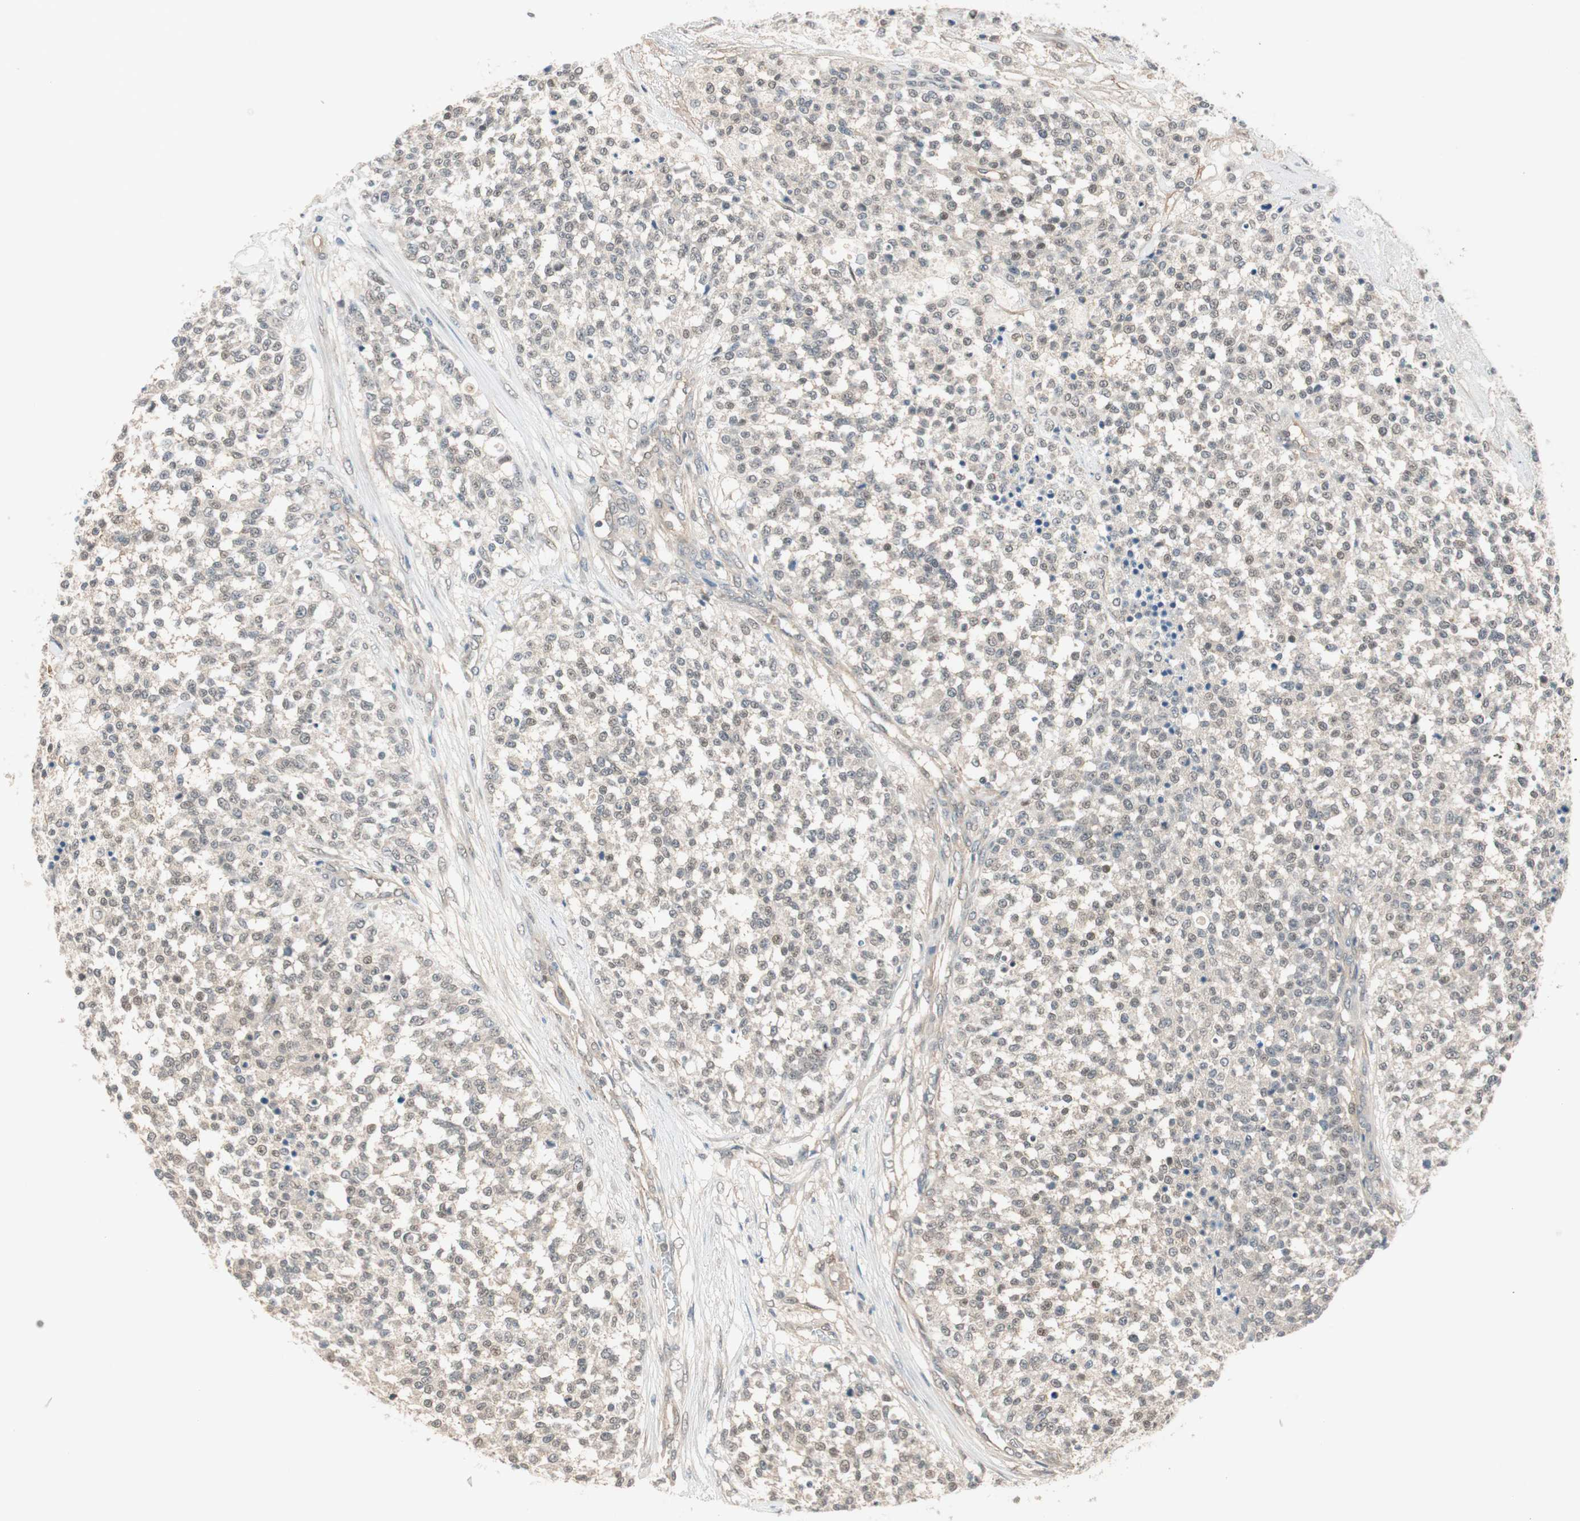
{"staining": {"intensity": "weak", "quantity": "<25%", "location": "nuclear"}, "tissue": "testis cancer", "cell_type": "Tumor cells", "image_type": "cancer", "snomed": [{"axis": "morphology", "description": "Seminoma, NOS"}, {"axis": "topography", "description": "Testis"}], "caption": "There is no significant staining in tumor cells of testis cancer (seminoma).", "gene": "PSMD8", "patient": {"sex": "male", "age": 59}}